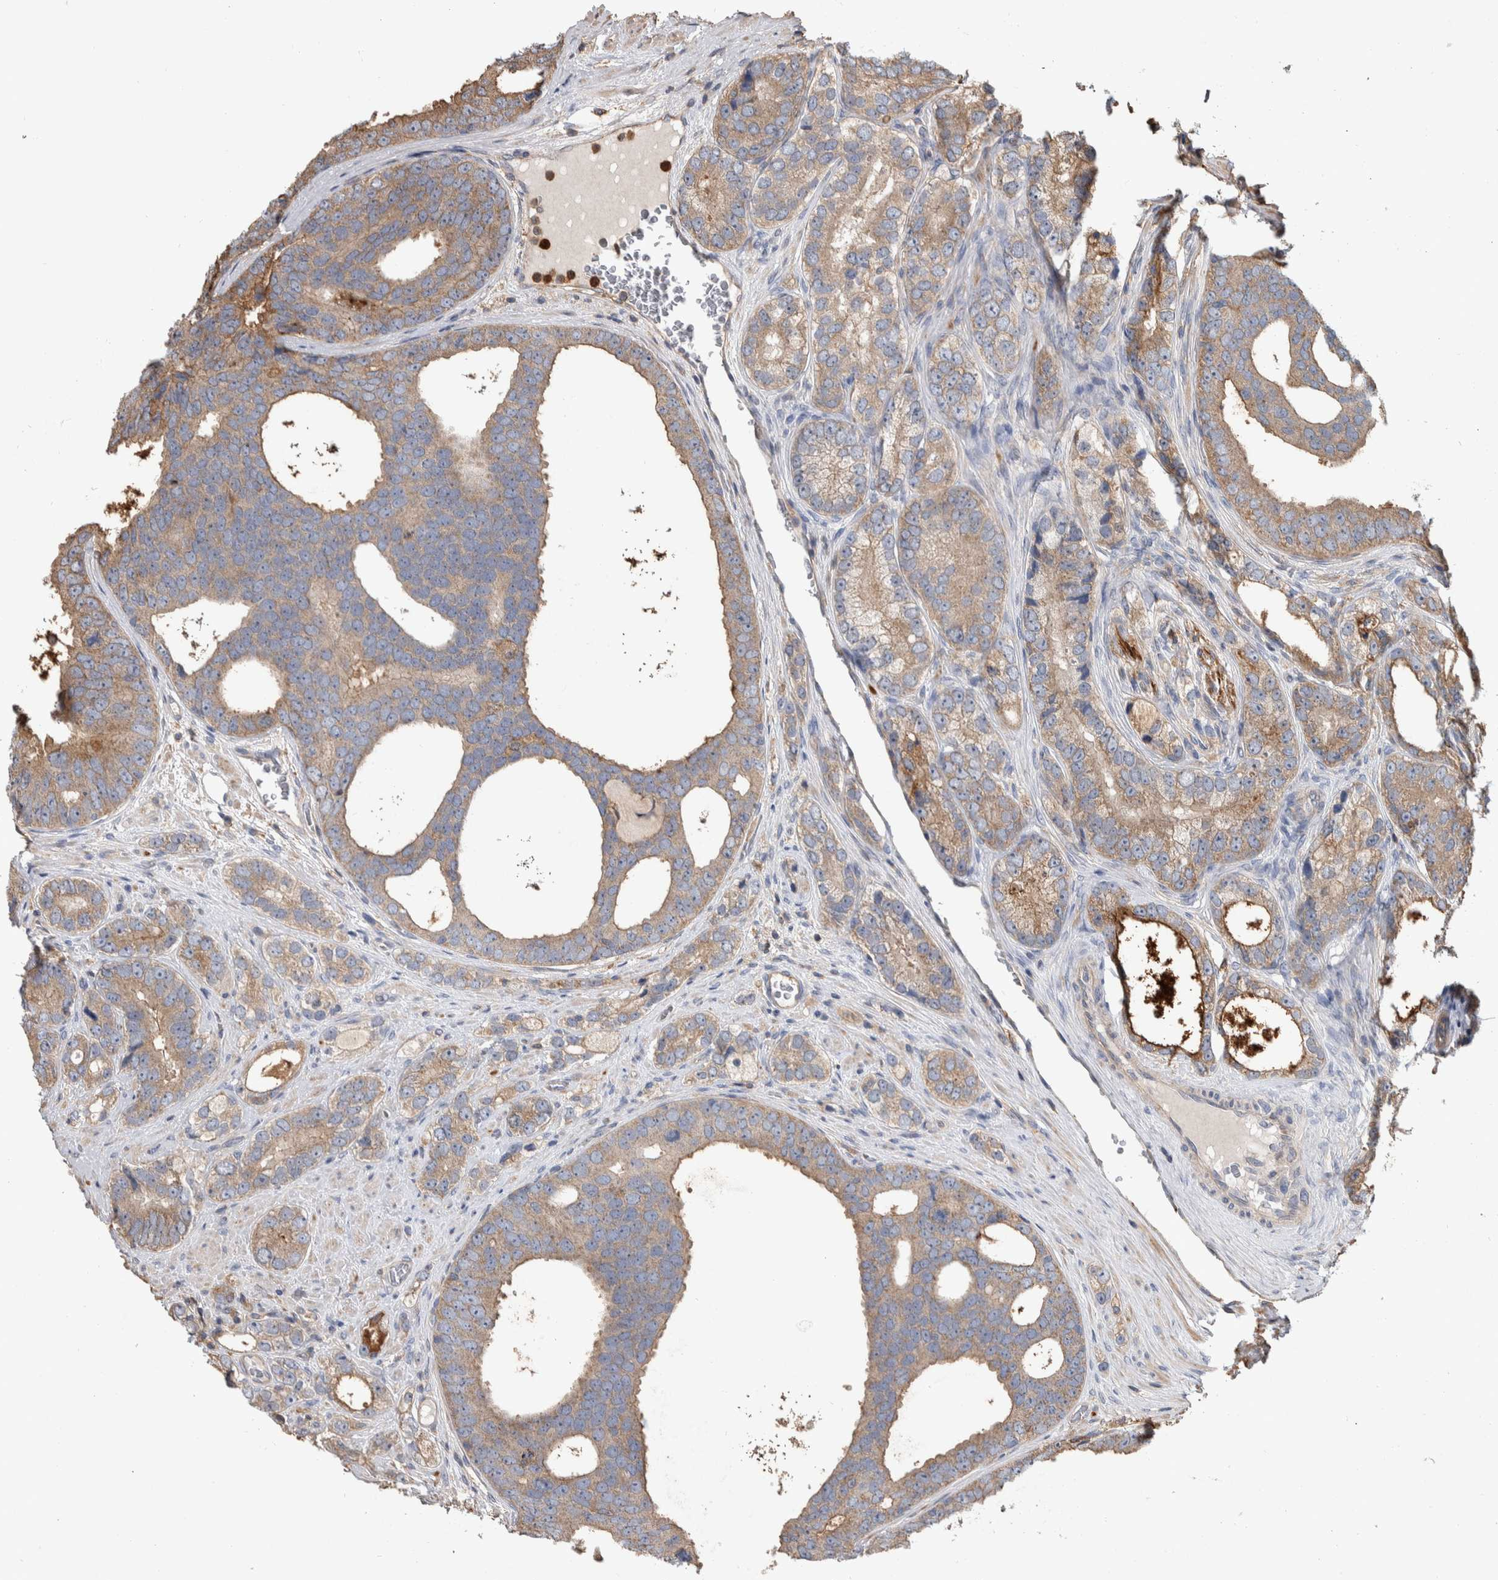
{"staining": {"intensity": "weak", "quantity": ">75%", "location": "cytoplasmic/membranous"}, "tissue": "prostate cancer", "cell_type": "Tumor cells", "image_type": "cancer", "snomed": [{"axis": "morphology", "description": "Adenocarcinoma, High grade"}, {"axis": "topography", "description": "Prostate"}], "caption": "This histopathology image displays immunohistochemistry staining of prostate cancer (high-grade adenocarcinoma), with low weak cytoplasmic/membranous staining in approximately >75% of tumor cells.", "gene": "SDCBP", "patient": {"sex": "male", "age": 56}}